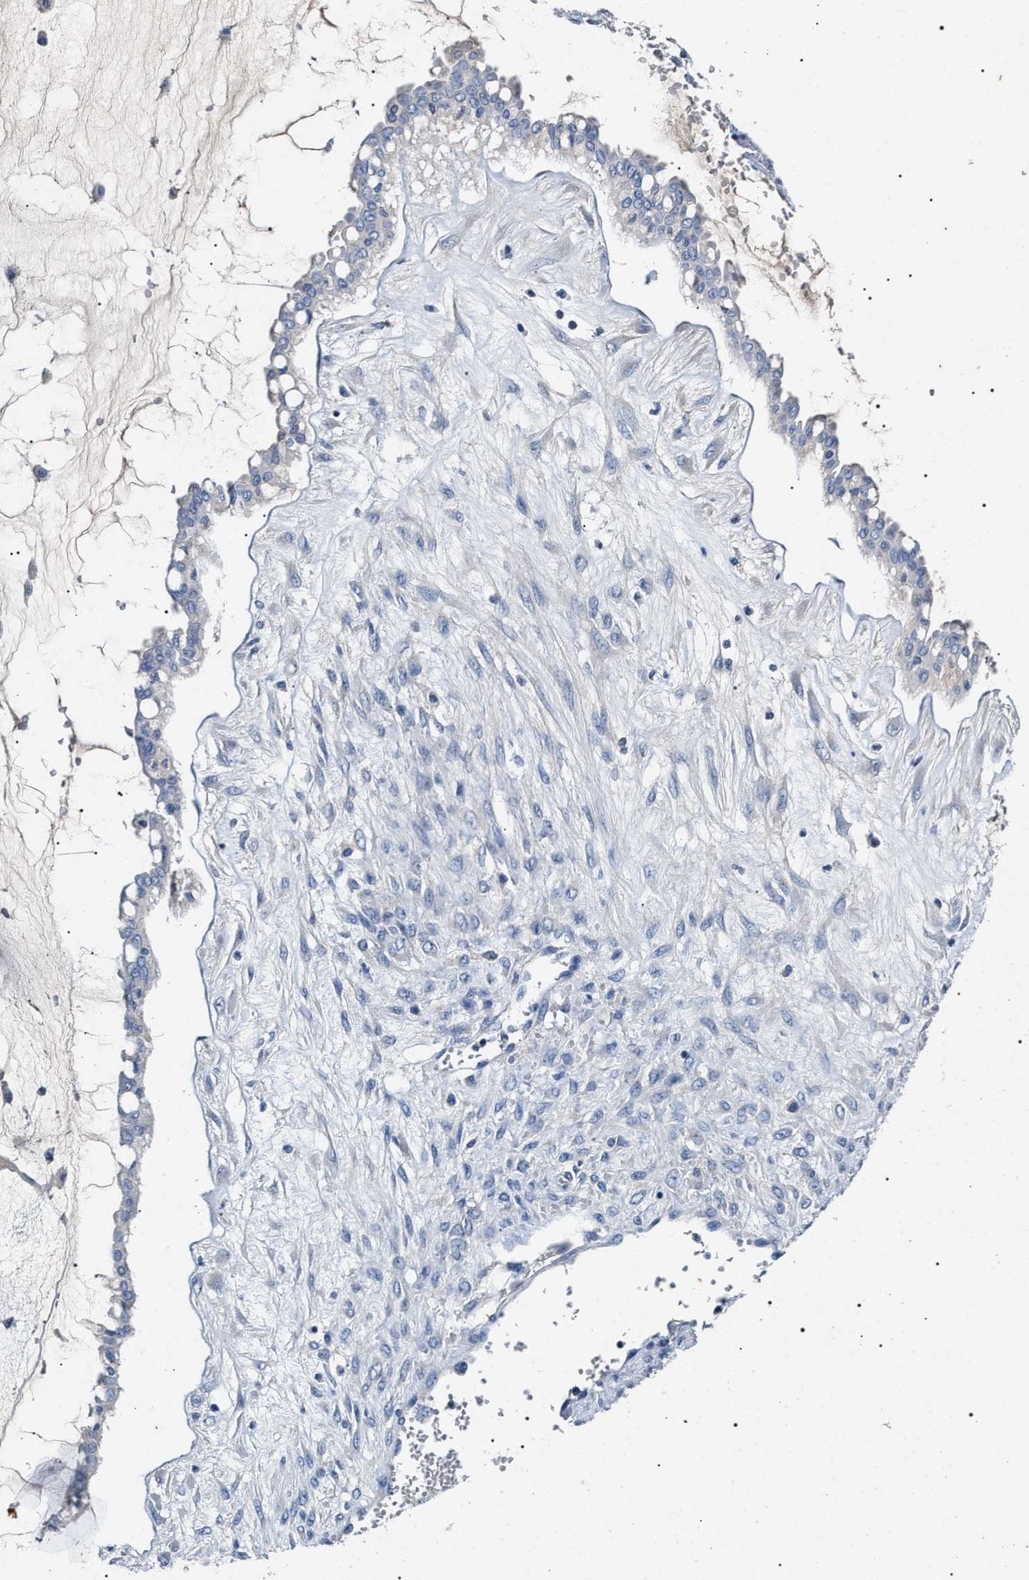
{"staining": {"intensity": "negative", "quantity": "none", "location": "none"}, "tissue": "ovarian cancer", "cell_type": "Tumor cells", "image_type": "cancer", "snomed": [{"axis": "morphology", "description": "Cystadenocarcinoma, mucinous, NOS"}, {"axis": "topography", "description": "Ovary"}], "caption": "Mucinous cystadenocarcinoma (ovarian) stained for a protein using IHC displays no expression tumor cells.", "gene": "LRRC8E", "patient": {"sex": "female", "age": 73}}